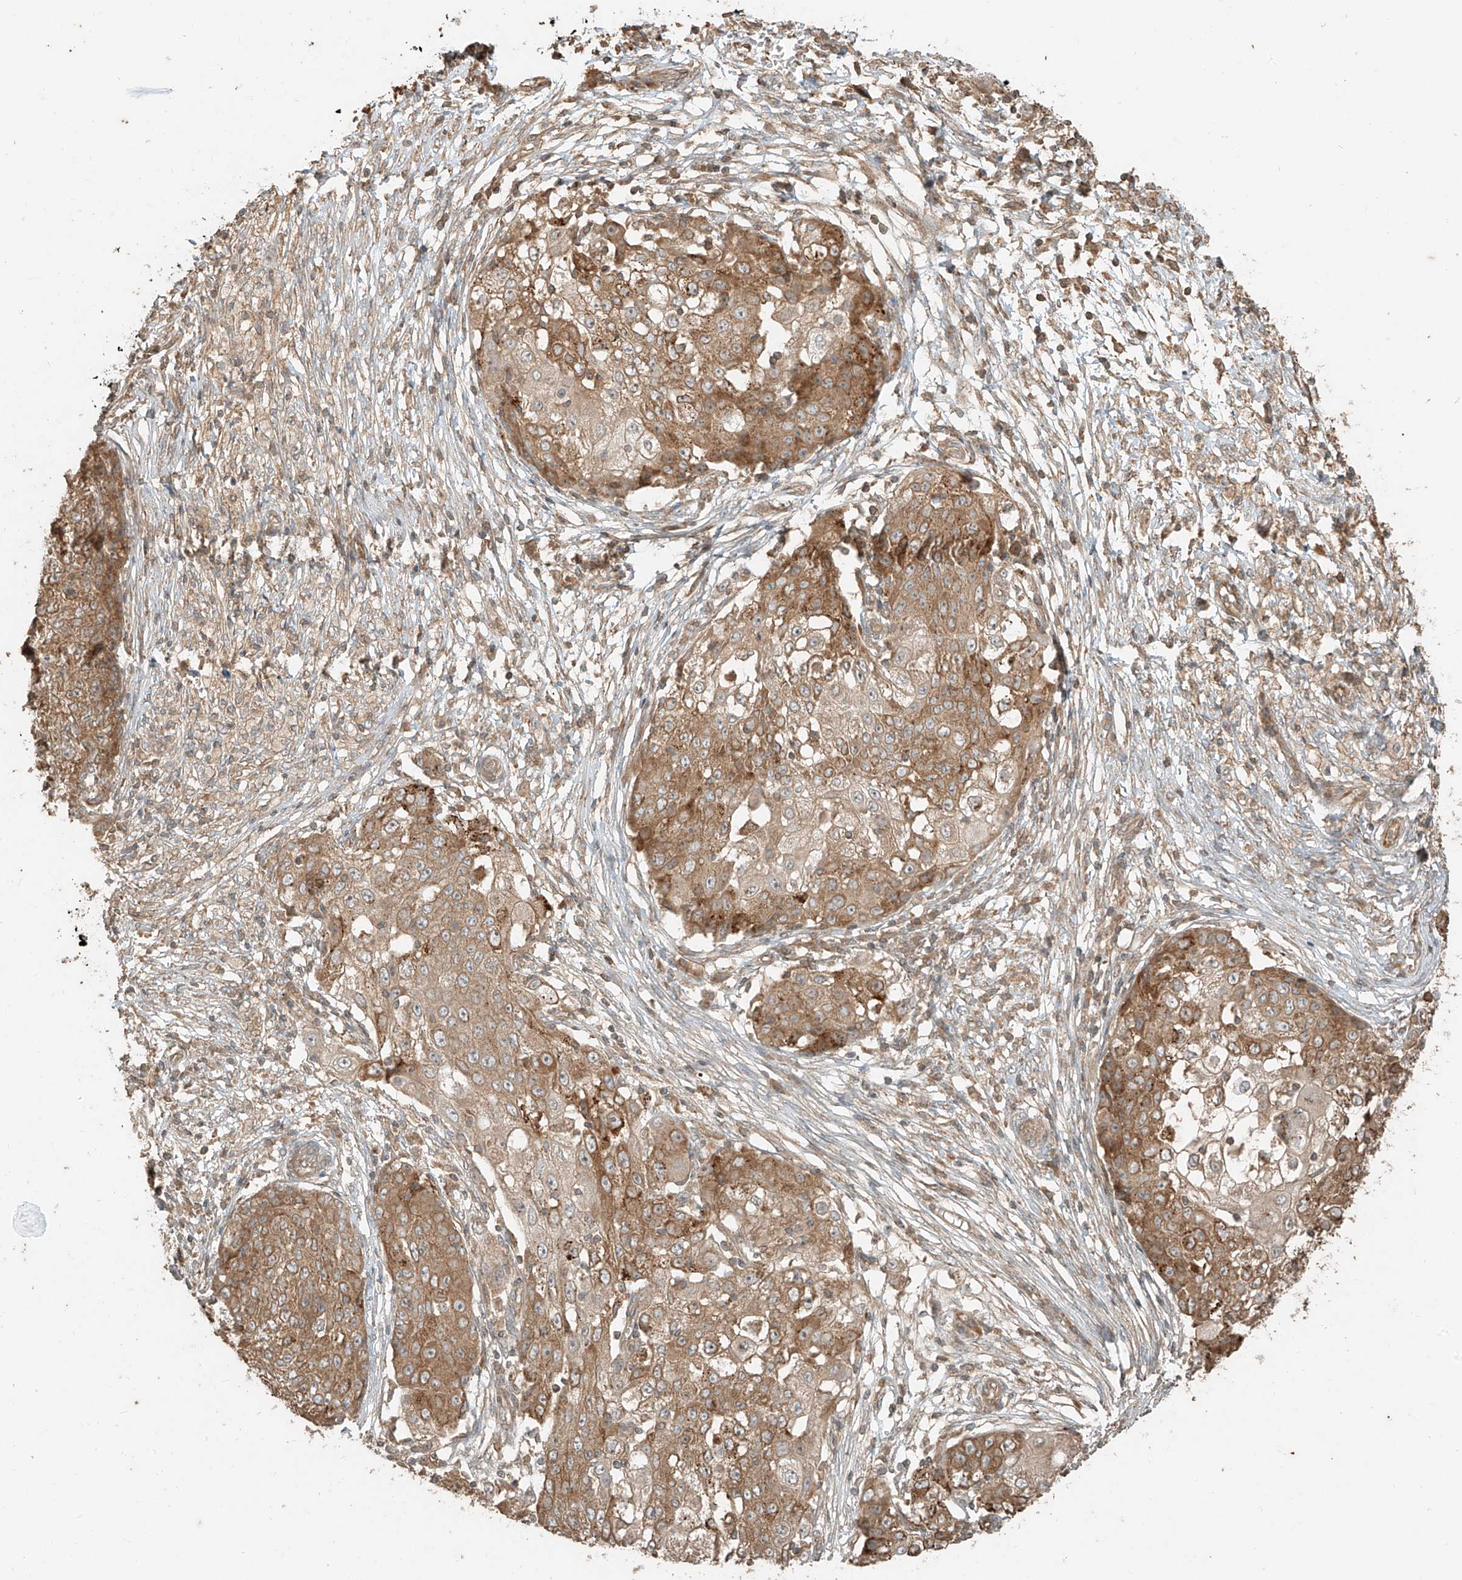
{"staining": {"intensity": "moderate", "quantity": ">75%", "location": "cytoplasmic/membranous"}, "tissue": "ovarian cancer", "cell_type": "Tumor cells", "image_type": "cancer", "snomed": [{"axis": "morphology", "description": "Carcinoma, endometroid"}, {"axis": "topography", "description": "Ovary"}], "caption": "IHC staining of endometroid carcinoma (ovarian), which exhibits medium levels of moderate cytoplasmic/membranous staining in approximately >75% of tumor cells indicating moderate cytoplasmic/membranous protein expression. The staining was performed using DAB (3,3'-diaminobenzidine) (brown) for protein detection and nuclei were counterstained in hematoxylin (blue).", "gene": "ANKZF1", "patient": {"sex": "female", "age": 42}}